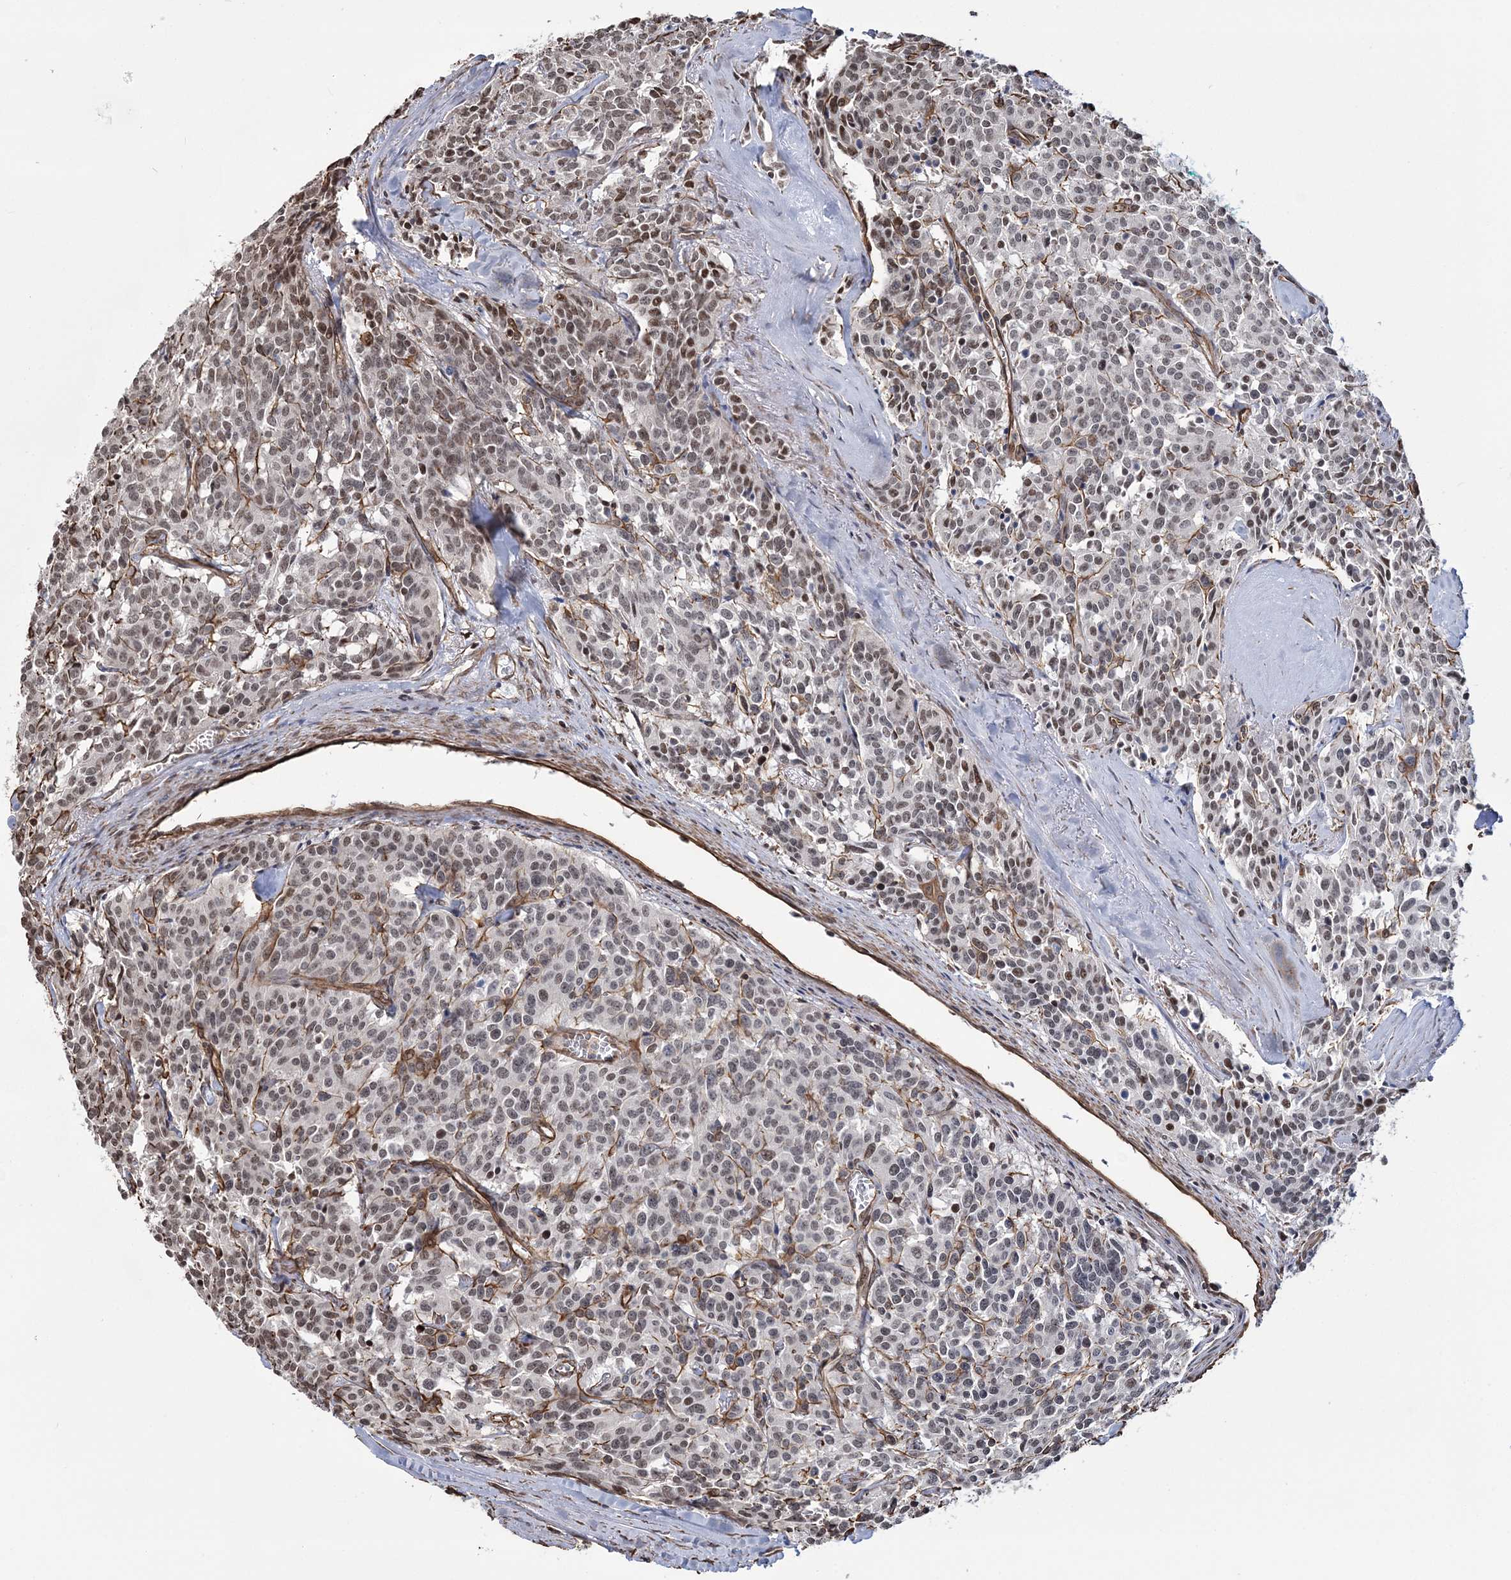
{"staining": {"intensity": "moderate", "quantity": ">75%", "location": "nuclear"}, "tissue": "carcinoid", "cell_type": "Tumor cells", "image_type": "cancer", "snomed": [{"axis": "morphology", "description": "Carcinoid, malignant, NOS"}, {"axis": "topography", "description": "Lung"}], "caption": "Immunohistochemical staining of human malignant carcinoid exhibits medium levels of moderate nuclear protein expression in about >75% of tumor cells. The protein is shown in brown color, while the nuclei are stained blue.", "gene": "ATP11B", "patient": {"sex": "female", "age": 46}}